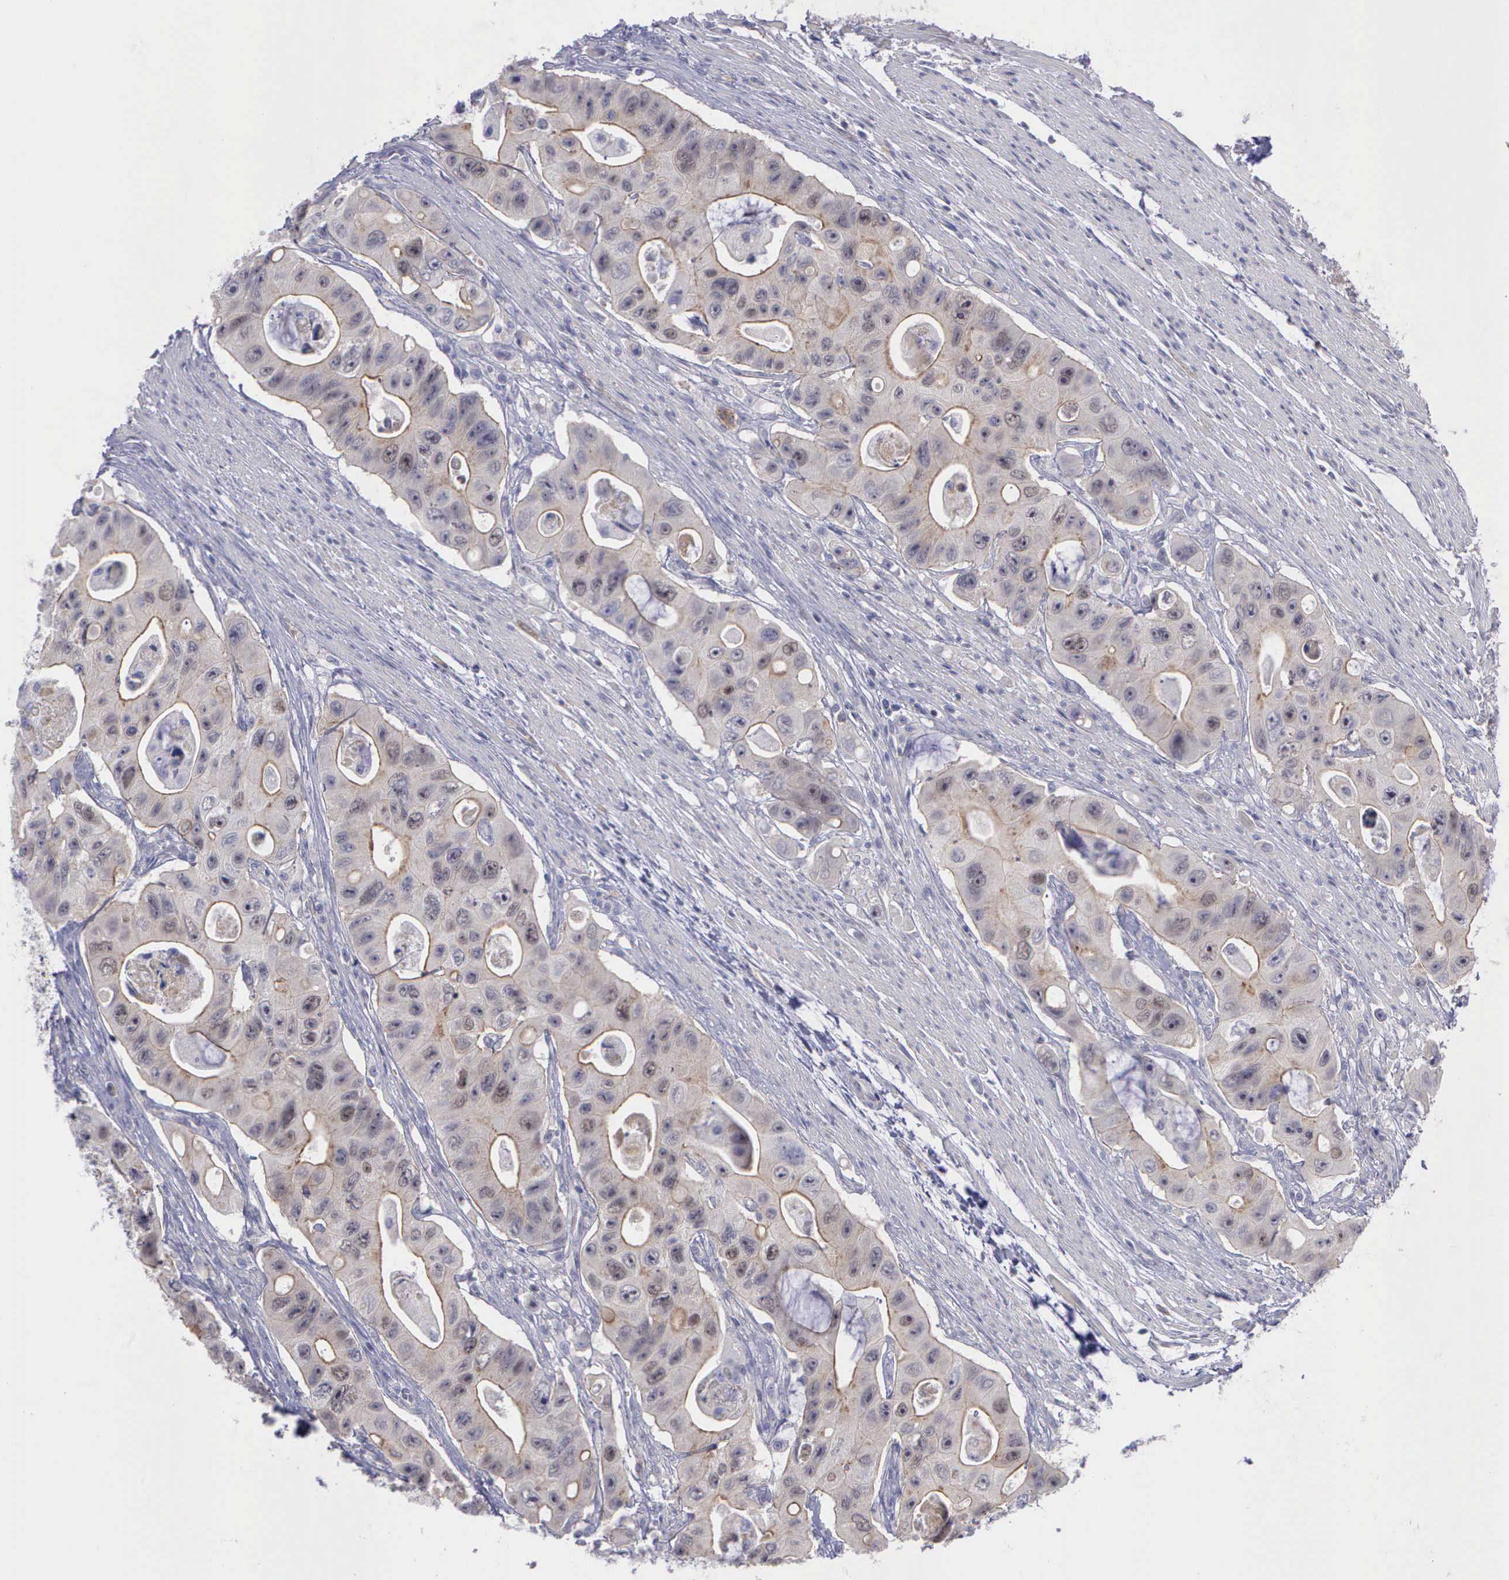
{"staining": {"intensity": "weak", "quantity": "25%-75%", "location": "cytoplasmic/membranous"}, "tissue": "colorectal cancer", "cell_type": "Tumor cells", "image_type": "cancer", "snomed": [{"axis": "morphology", "description": "Adenocarcinoma, NOS"}, {"axis": "topography", "description": "Colon"}], "caption": "About 25%-75% of tumor cells in colorectal cancer reveal weak cytoplasmic/membranous protein positivity as visualized by brown immunohistochemical staining.", "gene": "MICAL3", "patient": {"sex": "female", "age": 46}}